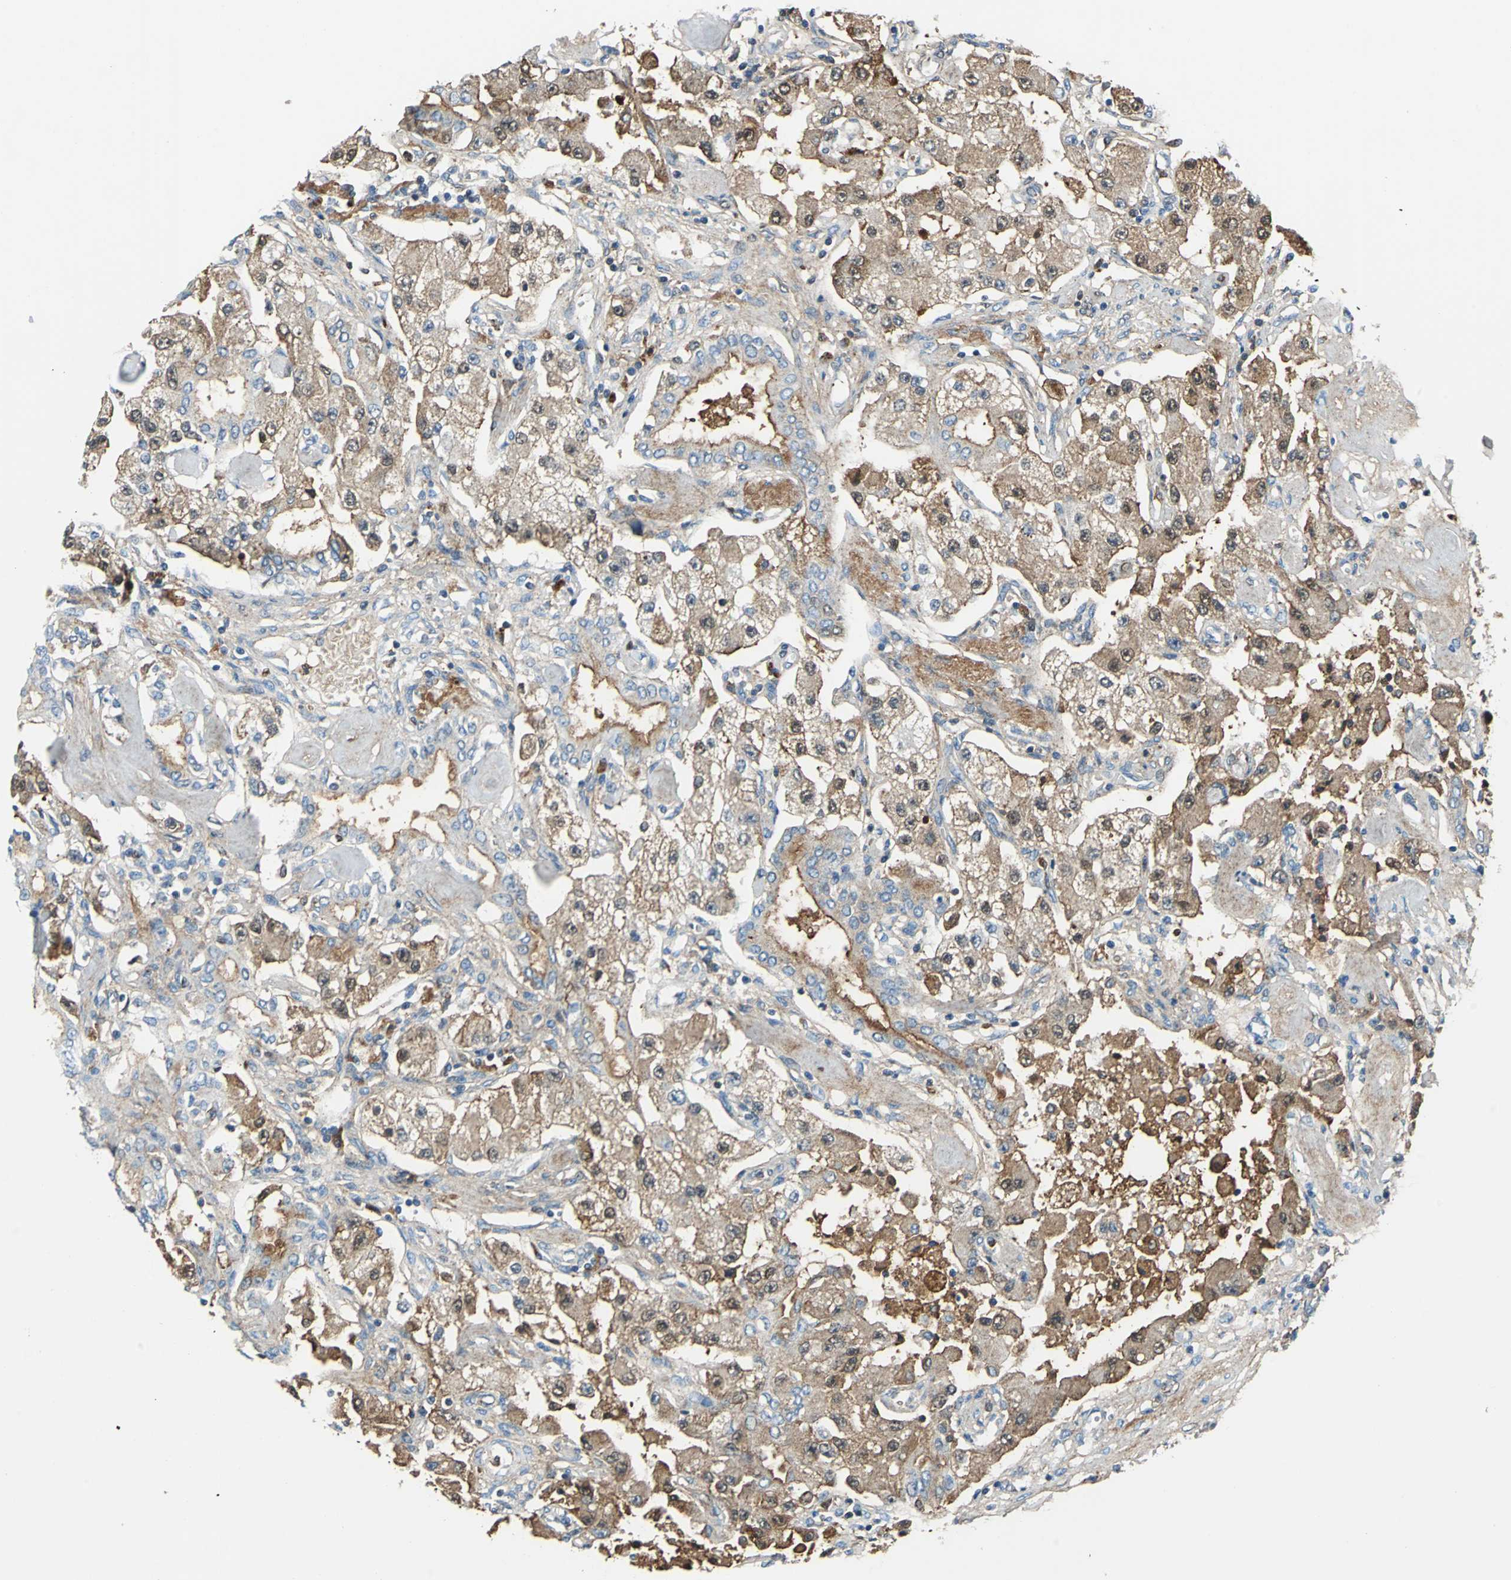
{"staining": {"intensity": "moderate", "quantity": ">75%", "location": "cytoplasmic/membranous"}, "tissue": "carcinoid", "cell_type": "Tumor cells", "image_type": "cancer", "snomed": [{"axis": "morphology", "description": "Carcinoid, malignant, NOS"}, {"axis": "topography", "description": "Pancreas"}], "caption": "High-magnification brightfield microscopy of carcinoid stained with DAB (brown) and counterstained with hematoxylin (blue). tumor cells exhibit moderate cytoplasmic/membranous positivity is identified in approximately>75% of cells. Immunohistochemistry stains the protein of interest in brown and the nuclei are stained blue.", "gene": "ALB", "patient": {"sex": "male", "age": 41}}